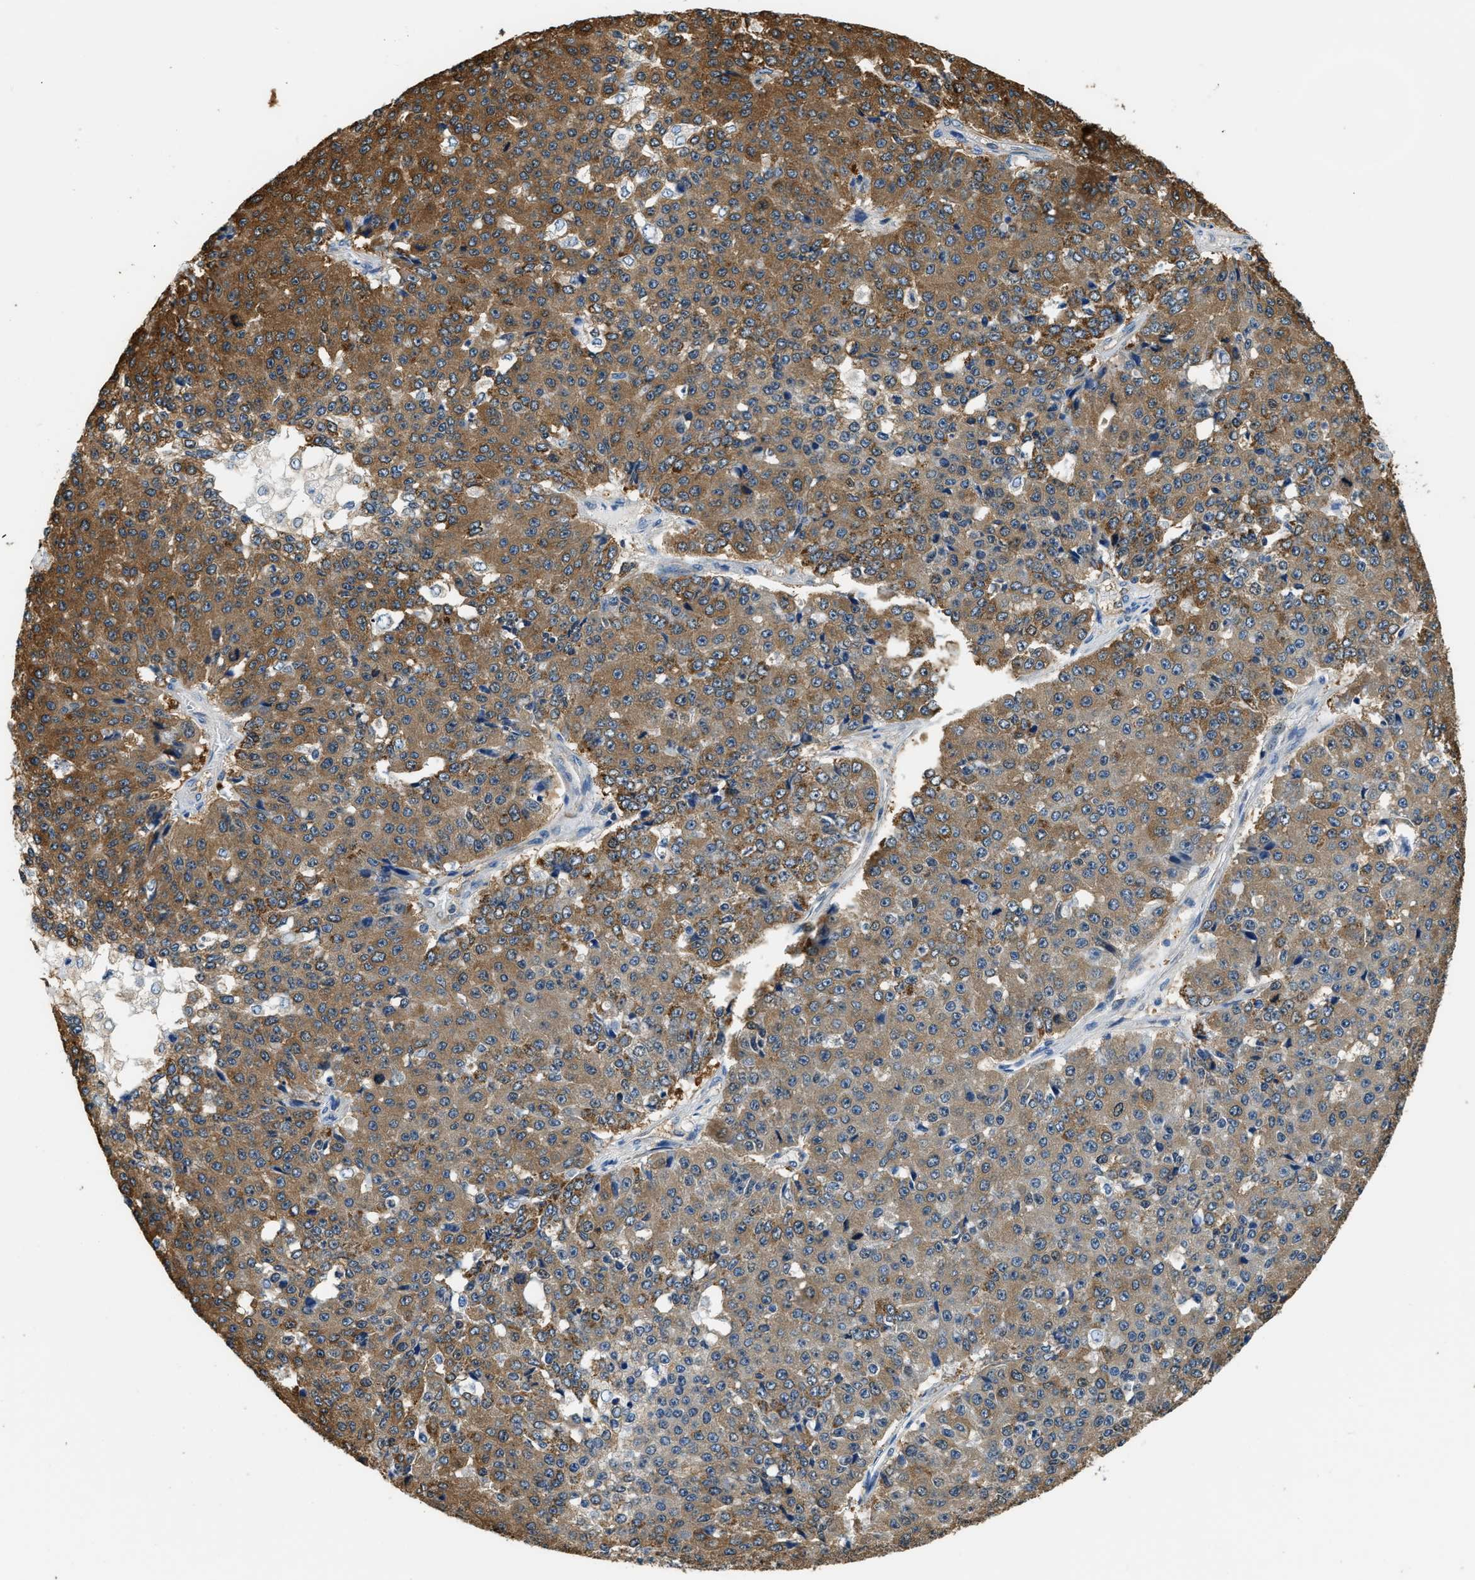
{"staining": {"intensity": "moderate", "quantity": ">75%", "location": "cytoplasmic/membranous"}, "tissue": "pancreatic cancer", "cell_type": "Tumor cells", "image_type": "cancer", "snomed": [{"axis": "morphology", "description": "Adenocarcinoma, NOS"}, {"axis": "topography", "description": "Pancreas"}], "caption": "IHC photomicrograph of neoplastic tissue: pancreatic cancer stained using immunohistochemistry demonstrates medium levels of moderate protein expression localized specifically in the cytoplasmic/membranous of tumor cells, appearing as a cytoplasmic/membranous brown color.", "gene": "PPP2R1B", "patient": {"sex": "male", "age": 50}}